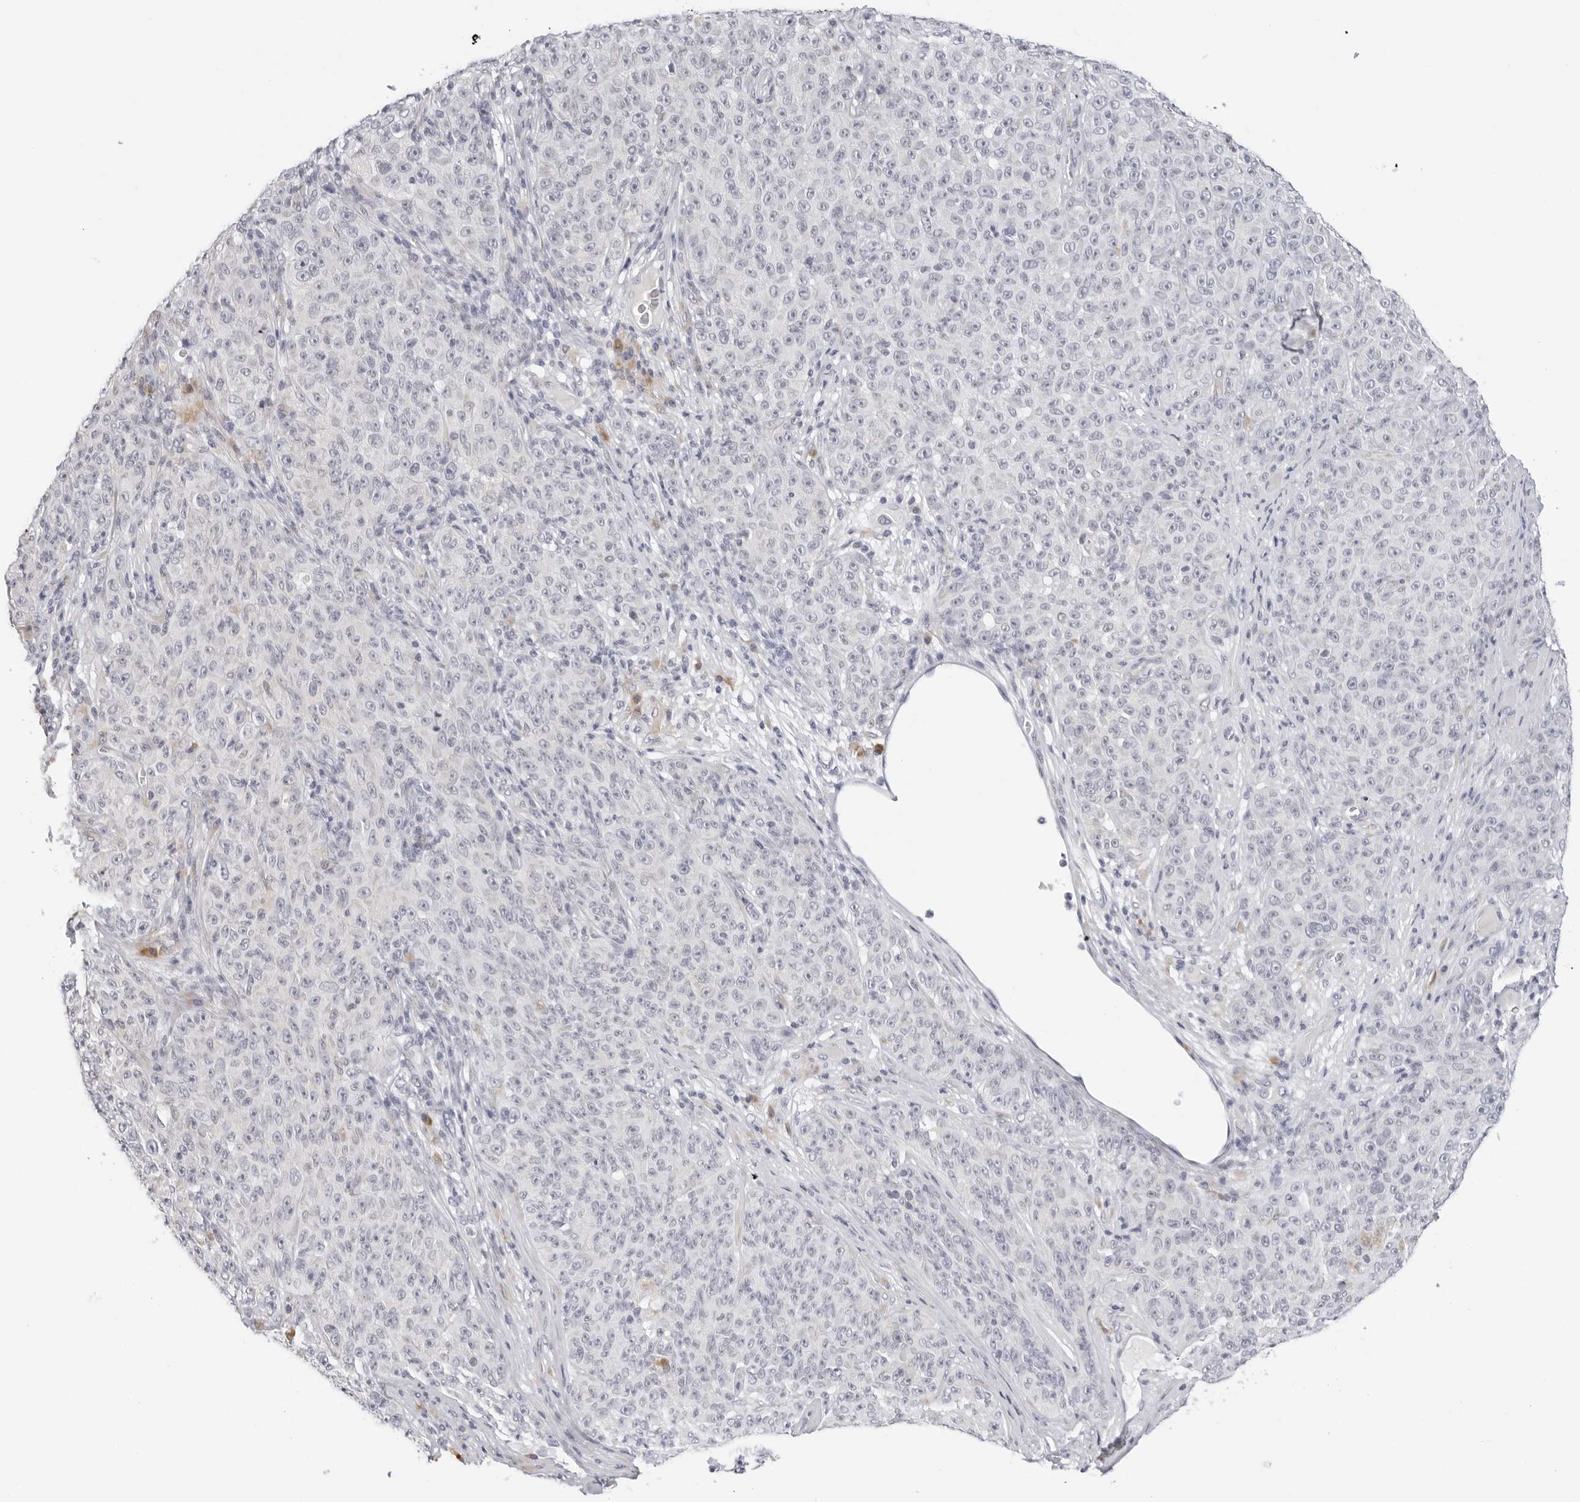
{"staining": {"intensity": "negative", "quantity": "none", "location": "none"}, "tissue": "melanoma", "cell_type": "Tumor cells", "image_type": "cancer", "snomed": [{"axis": "morphology", "description": "Malignant melanoma, NOS"}, {"axis": "topography", "description": "Skin"}], "caption": "An image of human malignant melanoma is negative for staining in tumor cells.", "gene": "EDN2", "patient": {"sex": "female", "age": 82}}